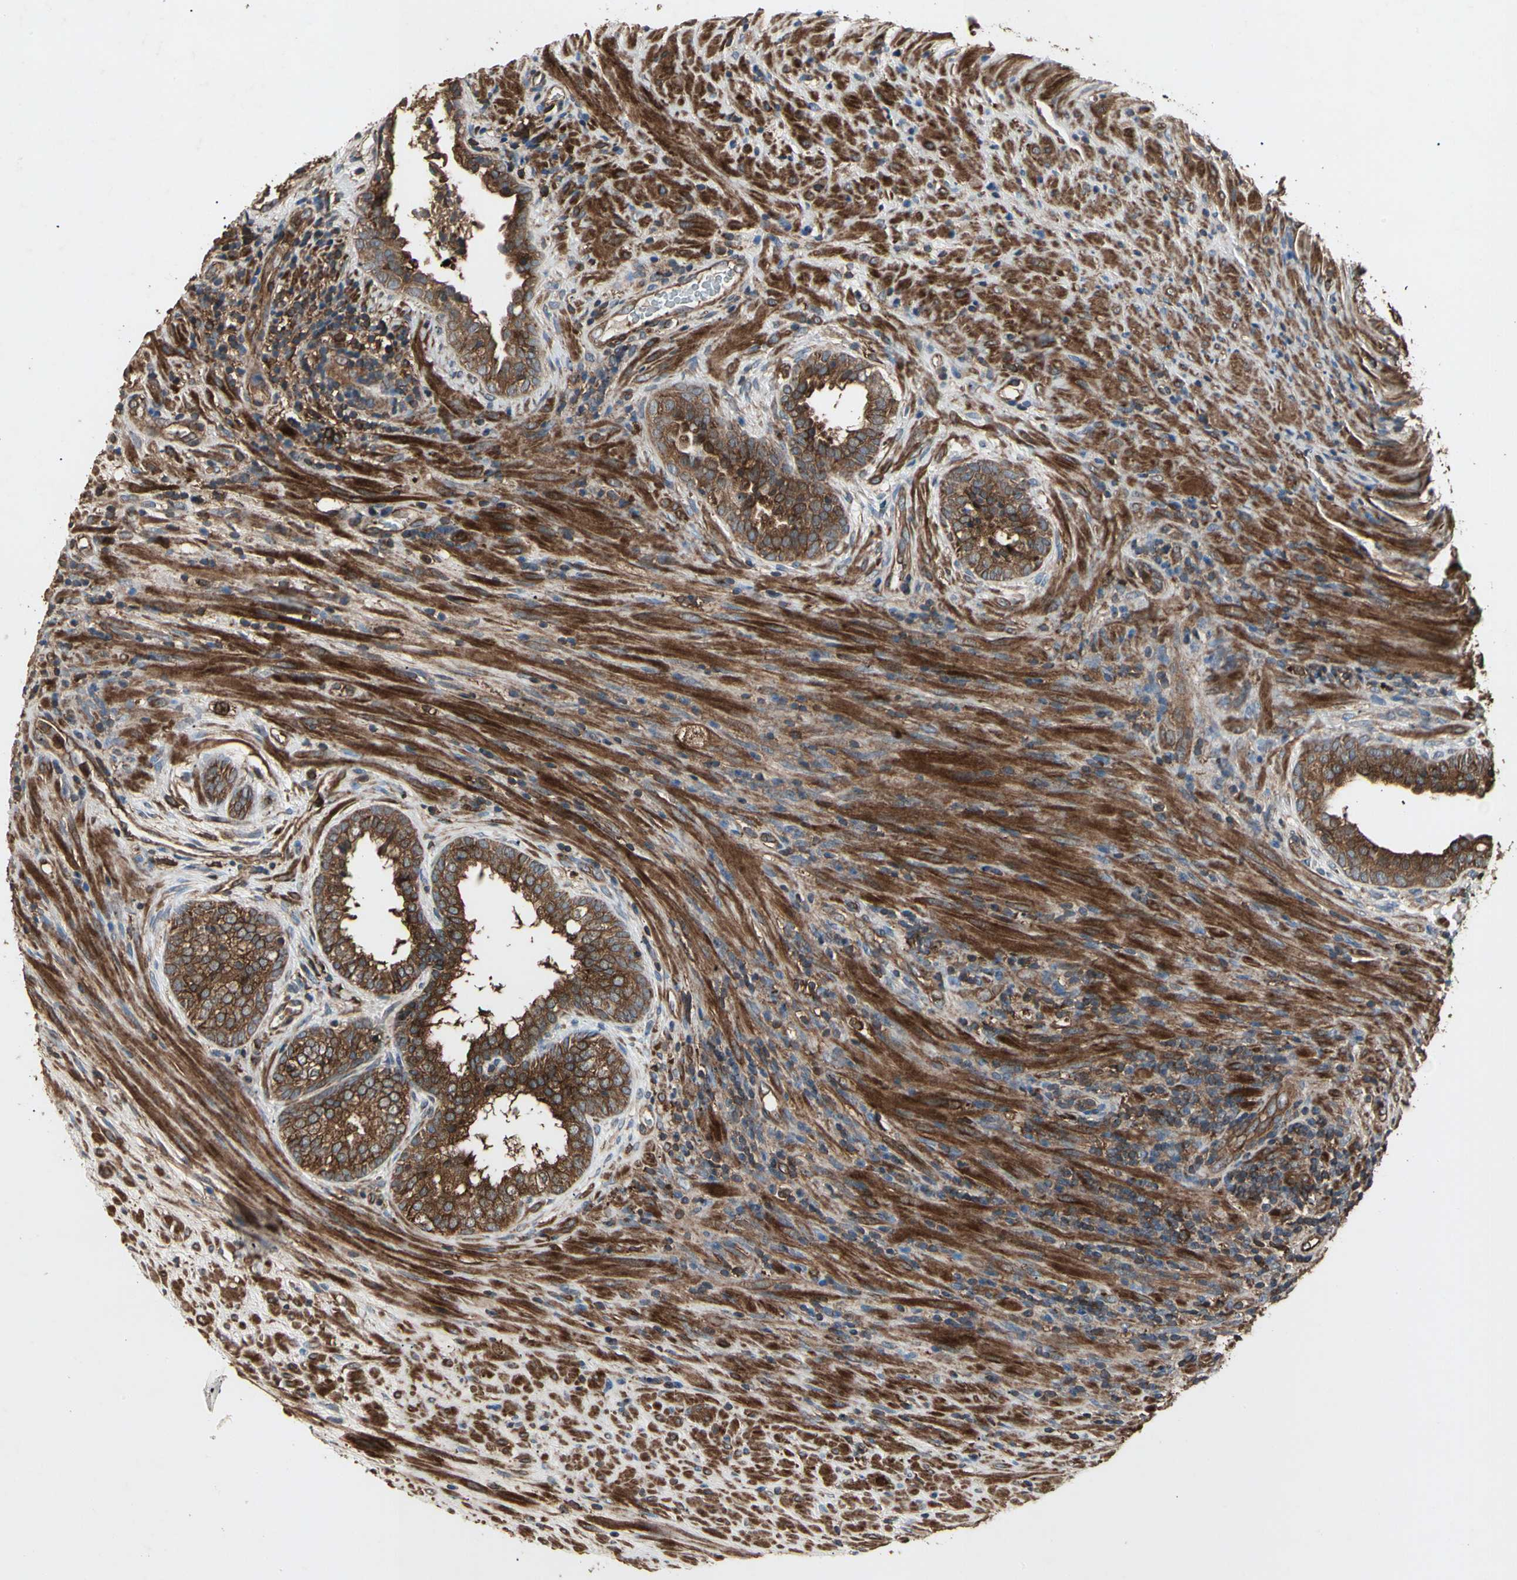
{"staining": {"intensity": "strong", "quantity": ">75%", "location": "cytoplasmic/membranous"}, "tissue": "prostate", "cell_type": "Glandular cells", "image_type": "normal", "snomed": [{"axis": "morphology", "description": "Normal tissue, NOS"}, {"axis": "topography", "description": "Prostate"}], "caption": "There is high levels of strong cytoplasmic/membranous staining in glandular cells of benign prostate, as demonstrated by immunohistochemical staining (brown color).", "gene": "AGBL2", "patient": {"sex": "male", "age": 76}}